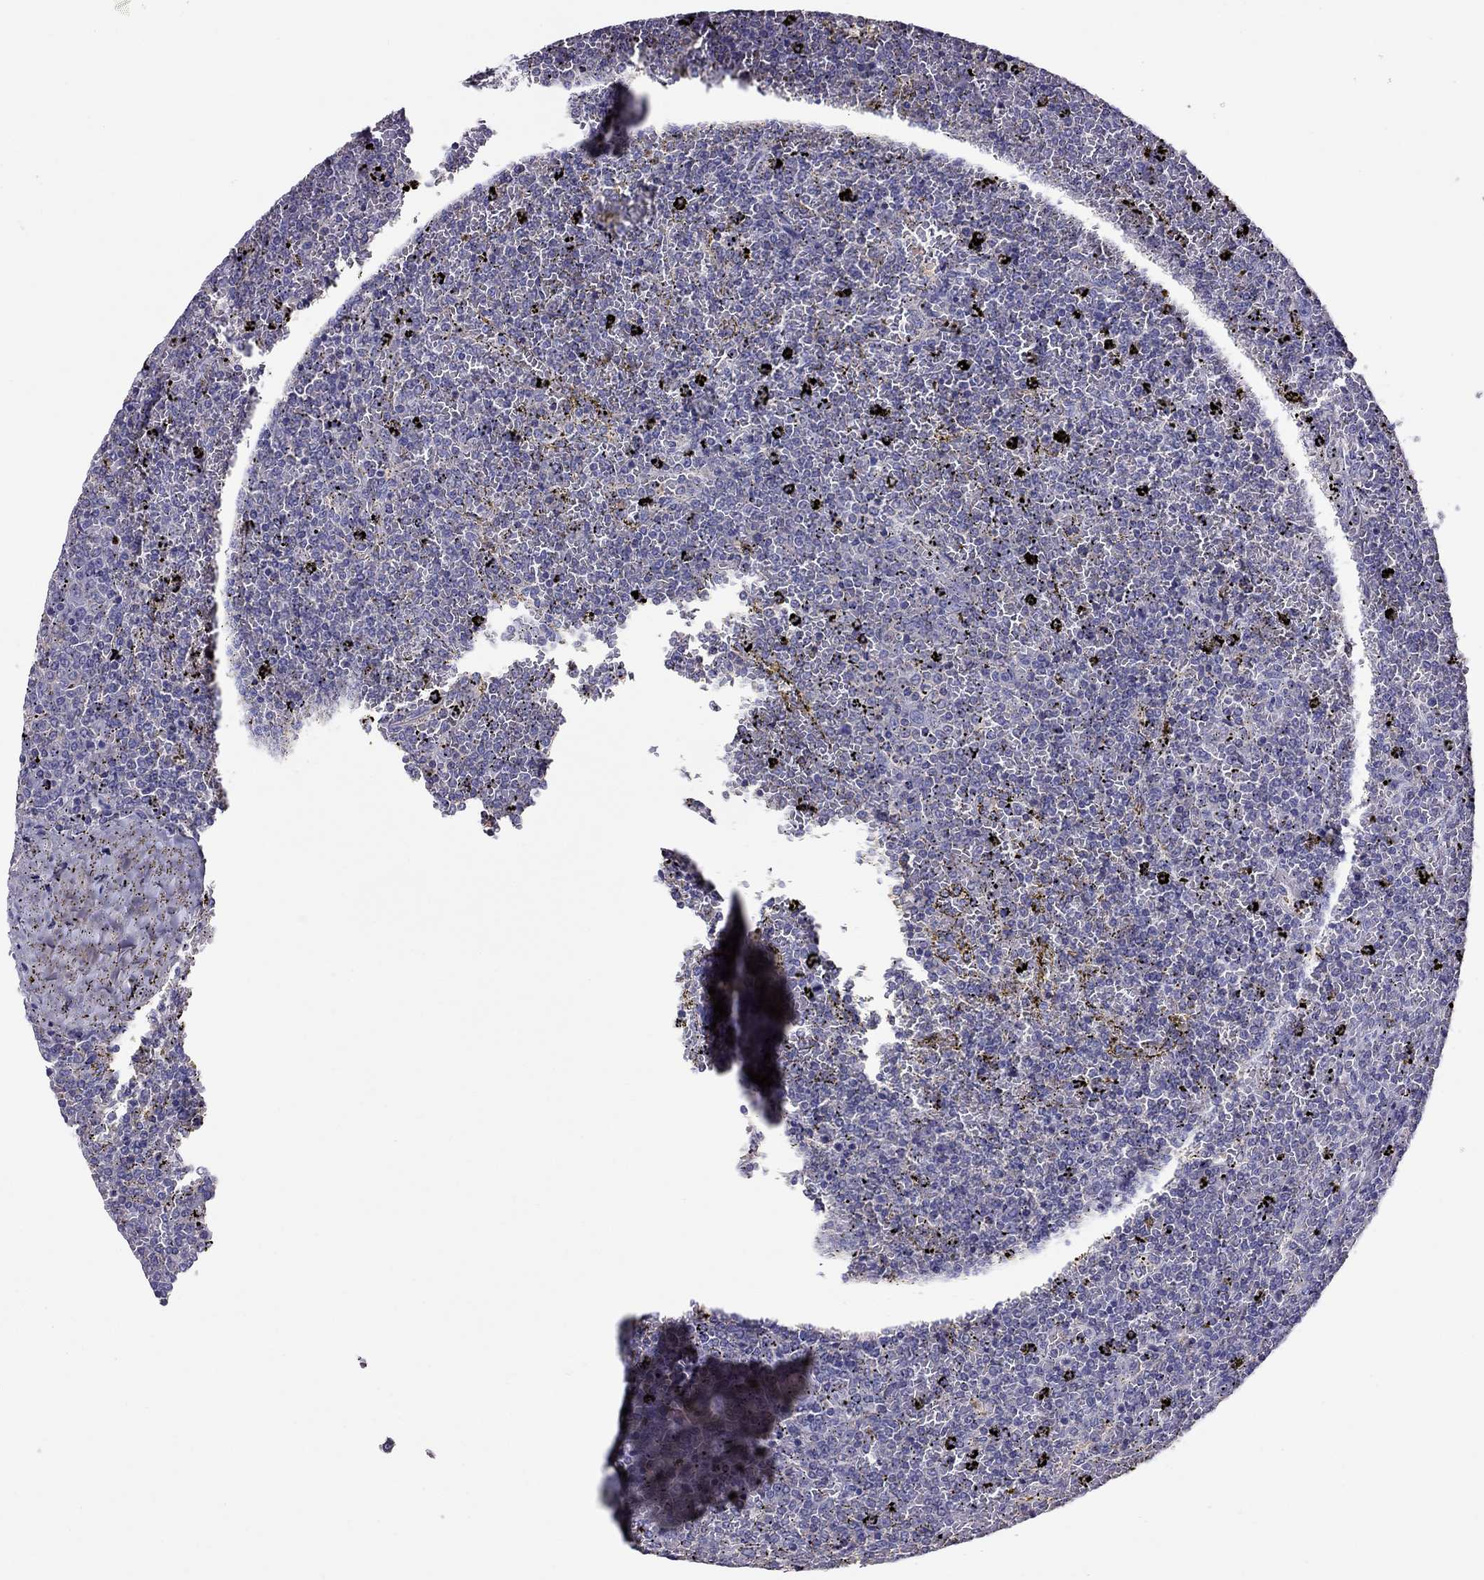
{"staining": {"intensity": "negative", "quantity": "none", "location": "none"}, "tissue": "lymphoma", "cell_type": "Tumor cells", "image_type": "cancer", "snomed": [{"axis": "morphology", "description": "Malignant lymphoma, non-Hodgkin's type, Low grade"}, {"axis": "topography", "description": "Spleen"}], "caption": "A photomicrograph of human lymphoma is negative for staining in tumor cells. (Brightfield microscopy of DAB (3,3'-diaminobenzidine) IHC at high magnification).", "gene": "TEX22", "patient": {"sex": "female", "age": 77}}